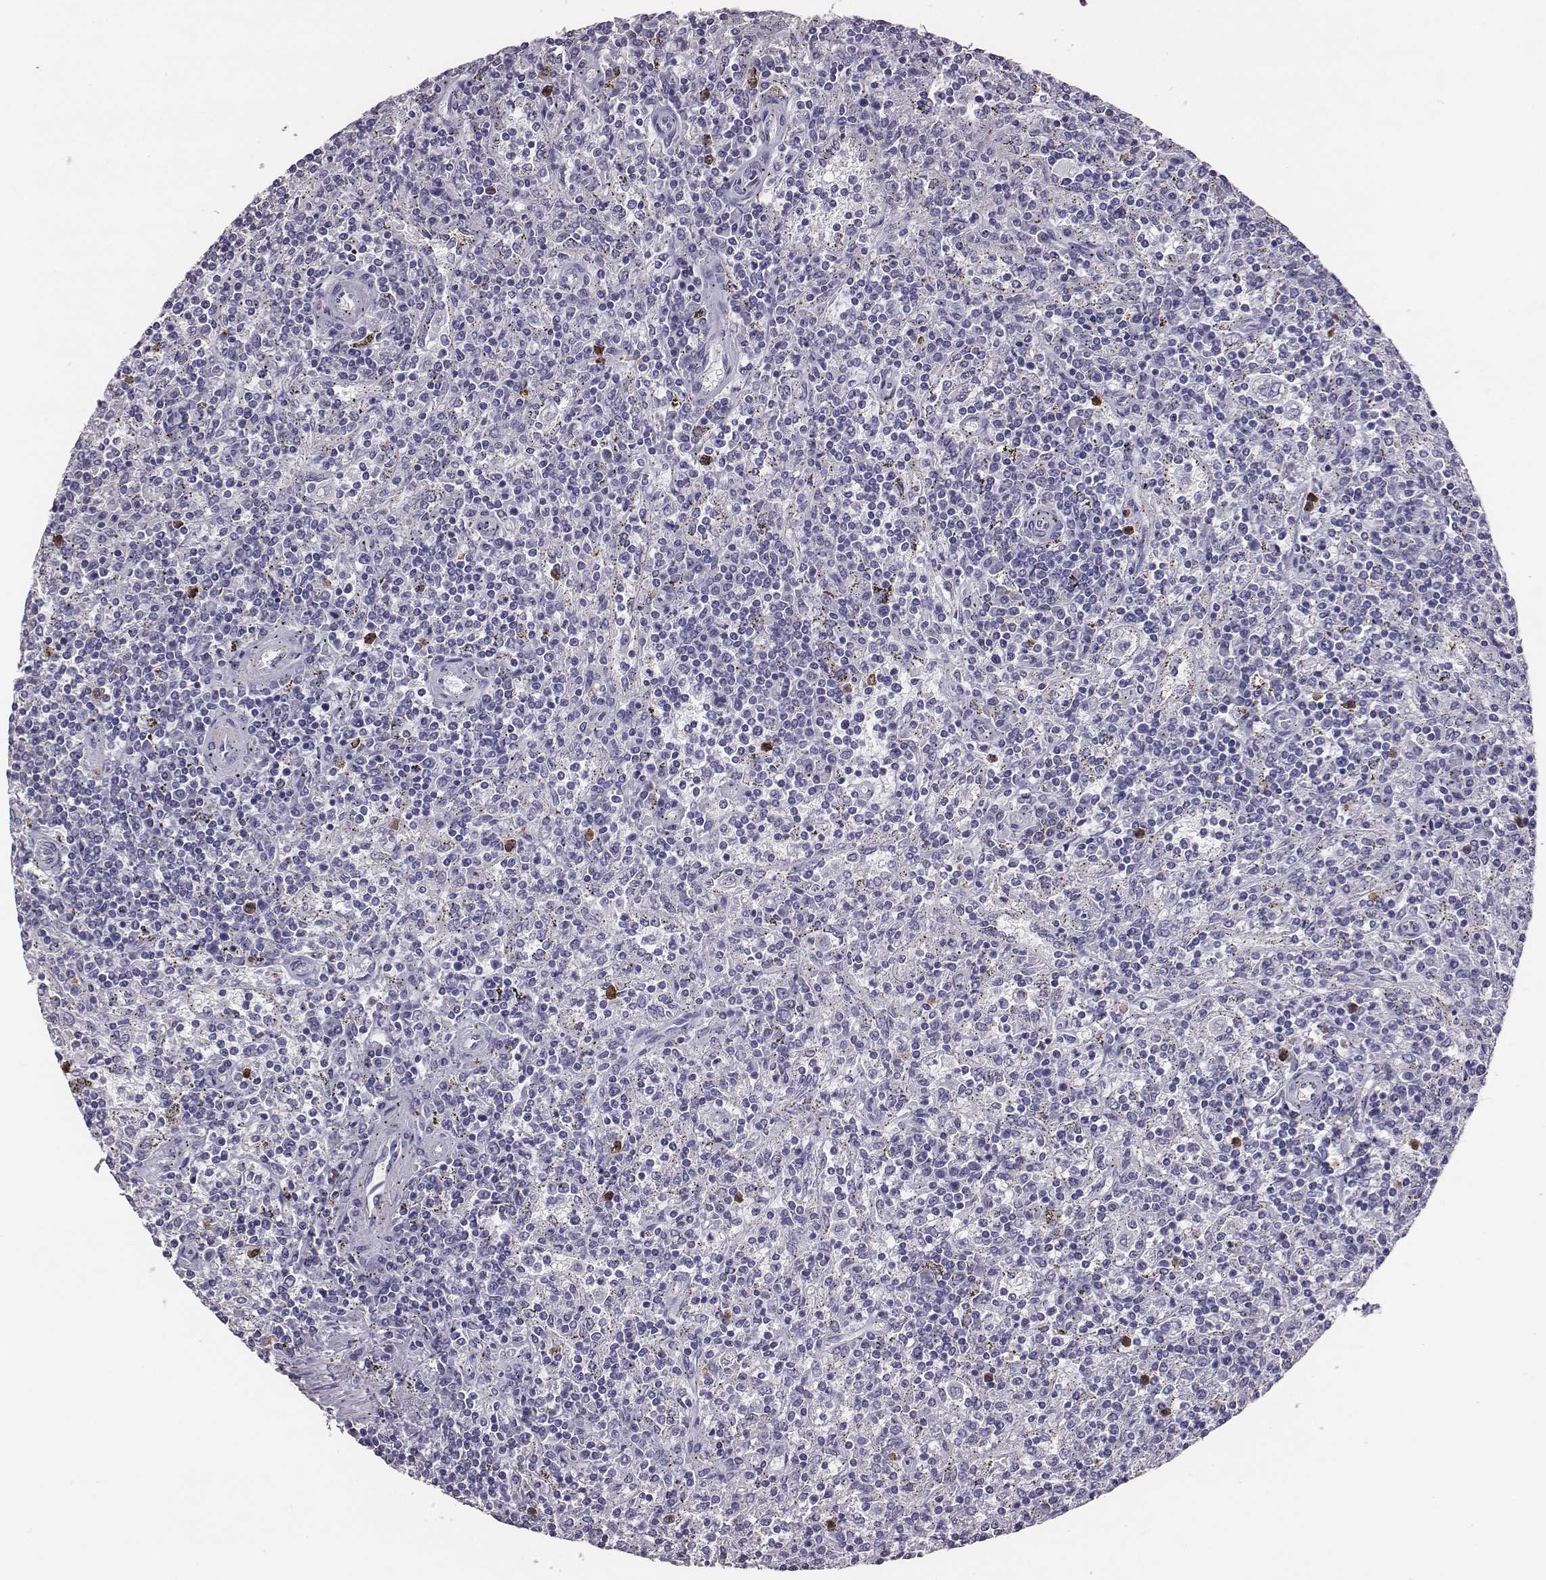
{"staining": {"intensity": "negative", "quantity": "none", "location": "none"}, "tissue": "lymphoma", "cell_type": "Tumor cells", "image_type": "cancer", "snomed": [{"axis": "morphology", "description": "Malignant lymphoma, non-Hodgkin's type, Low grade"}, {"axis": "topography", "description": "Spleen"}], "caption": "Immunohistochemistry (IHC) micrograph of low-grade malignant lymphoma, non-Hodgkin's type stained for a protein (brown), which displays no positivity in tumor cells. Brightfield microscopy of immunohistochemistry (IHC) stained with DAB (3,3'-diaminobenzidine) (brown) and hematoxylin (blue), captured at high magnification.", "gene": "ACOD1", "patient": {"sex": "male", "age": 62}}